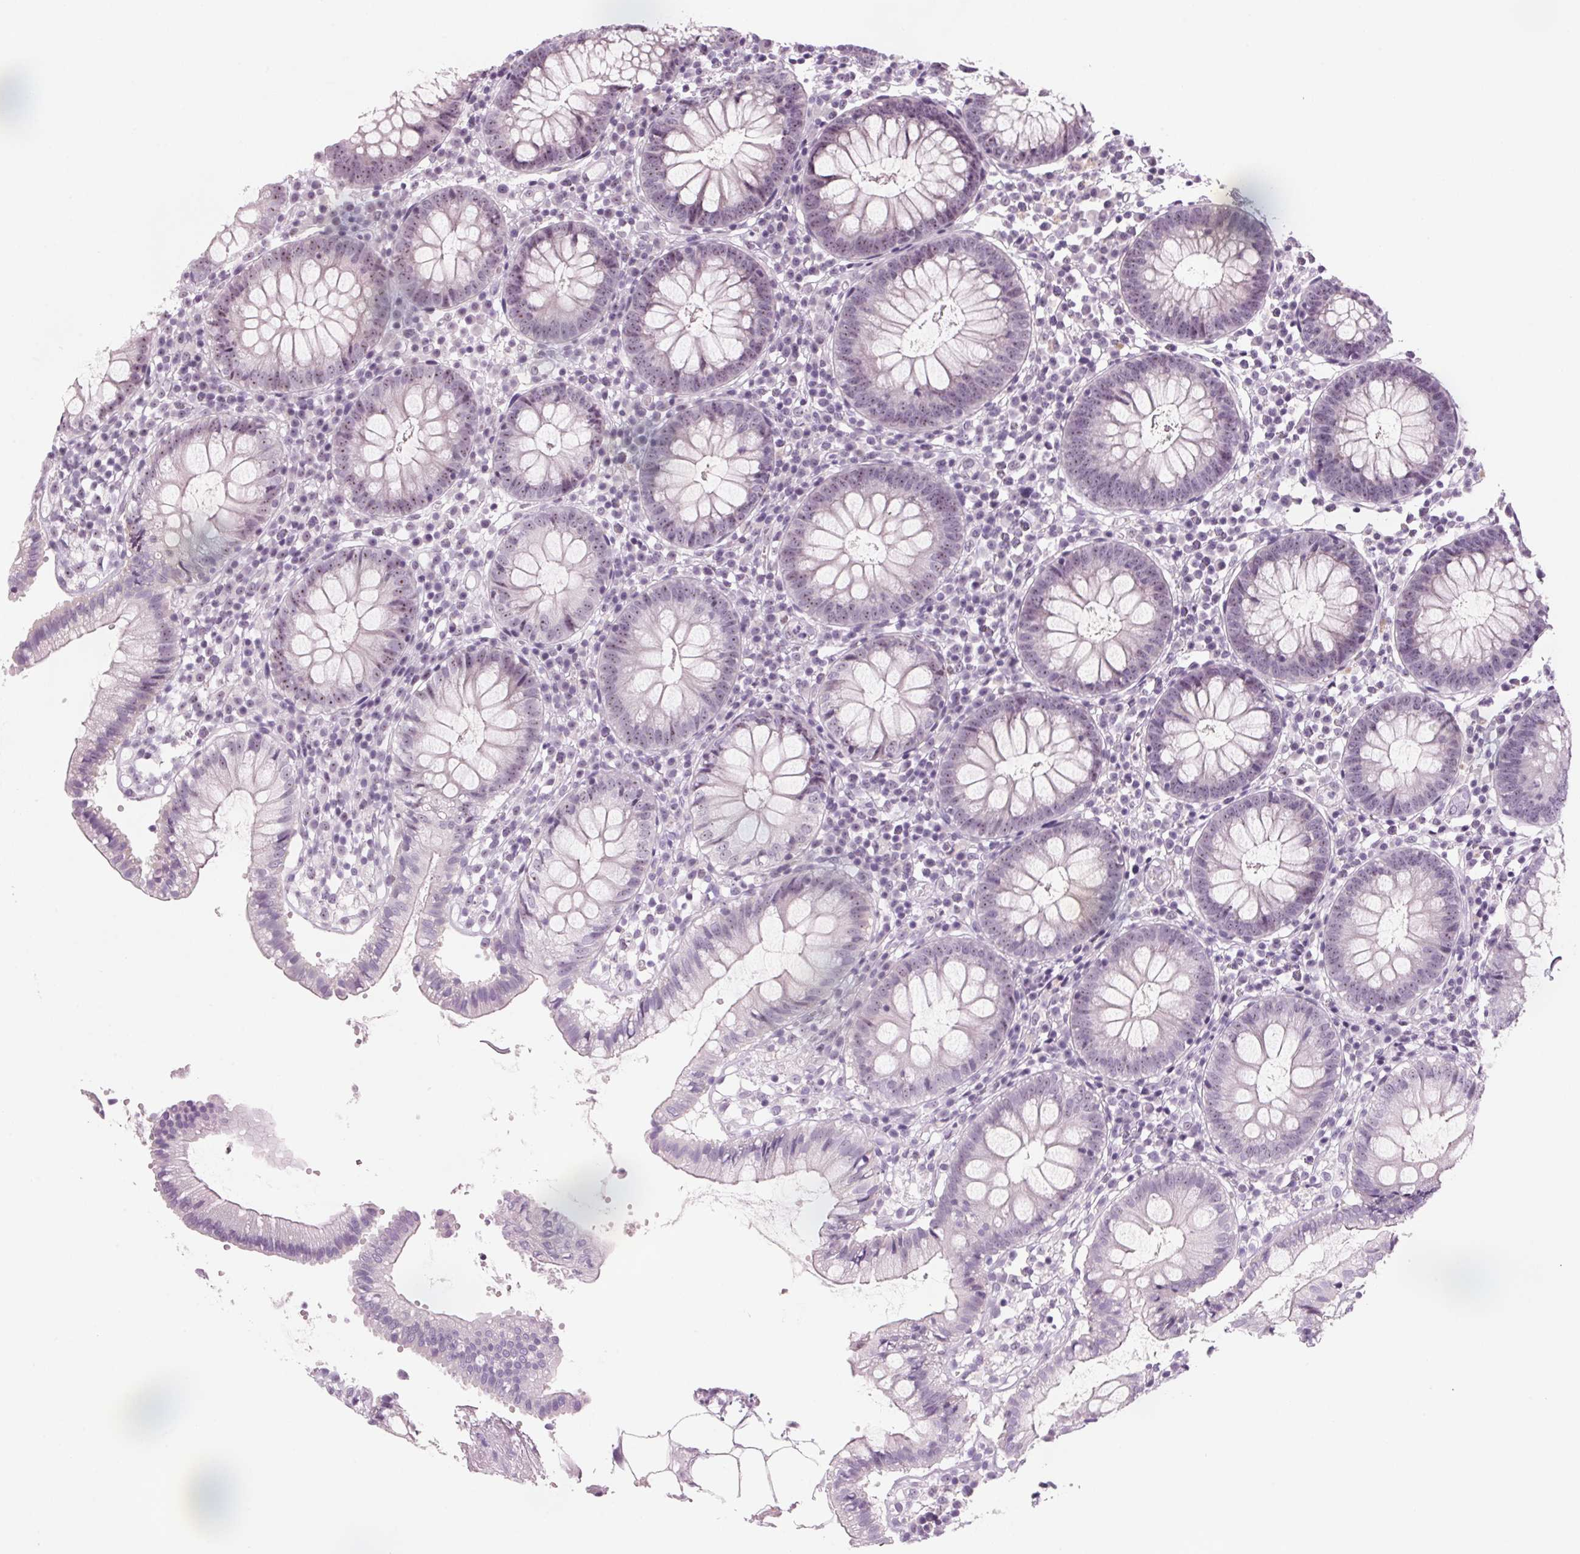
{"staining": {"intensity": "negative", "quantity": "none", "location": "none"}, "tissue": "colon", "cell_type": "Endothelial cells", "image_type": "normal", "snomed": [{"axis": "morphology", "description": "Normal tissue, NOS"}, {"axis": "morphology", "description": "Adenocarcinoma, NOS"}, {"axis": "topography", "description": "Colon"}], "caption": "DAB (3,3'-diaminobenzidine) immunohistochemical staining of benign colon shows no significant expression in endothelial cells.", "gene": "DNTTIP2", "patient": {"sex": "male", "age": 83}}